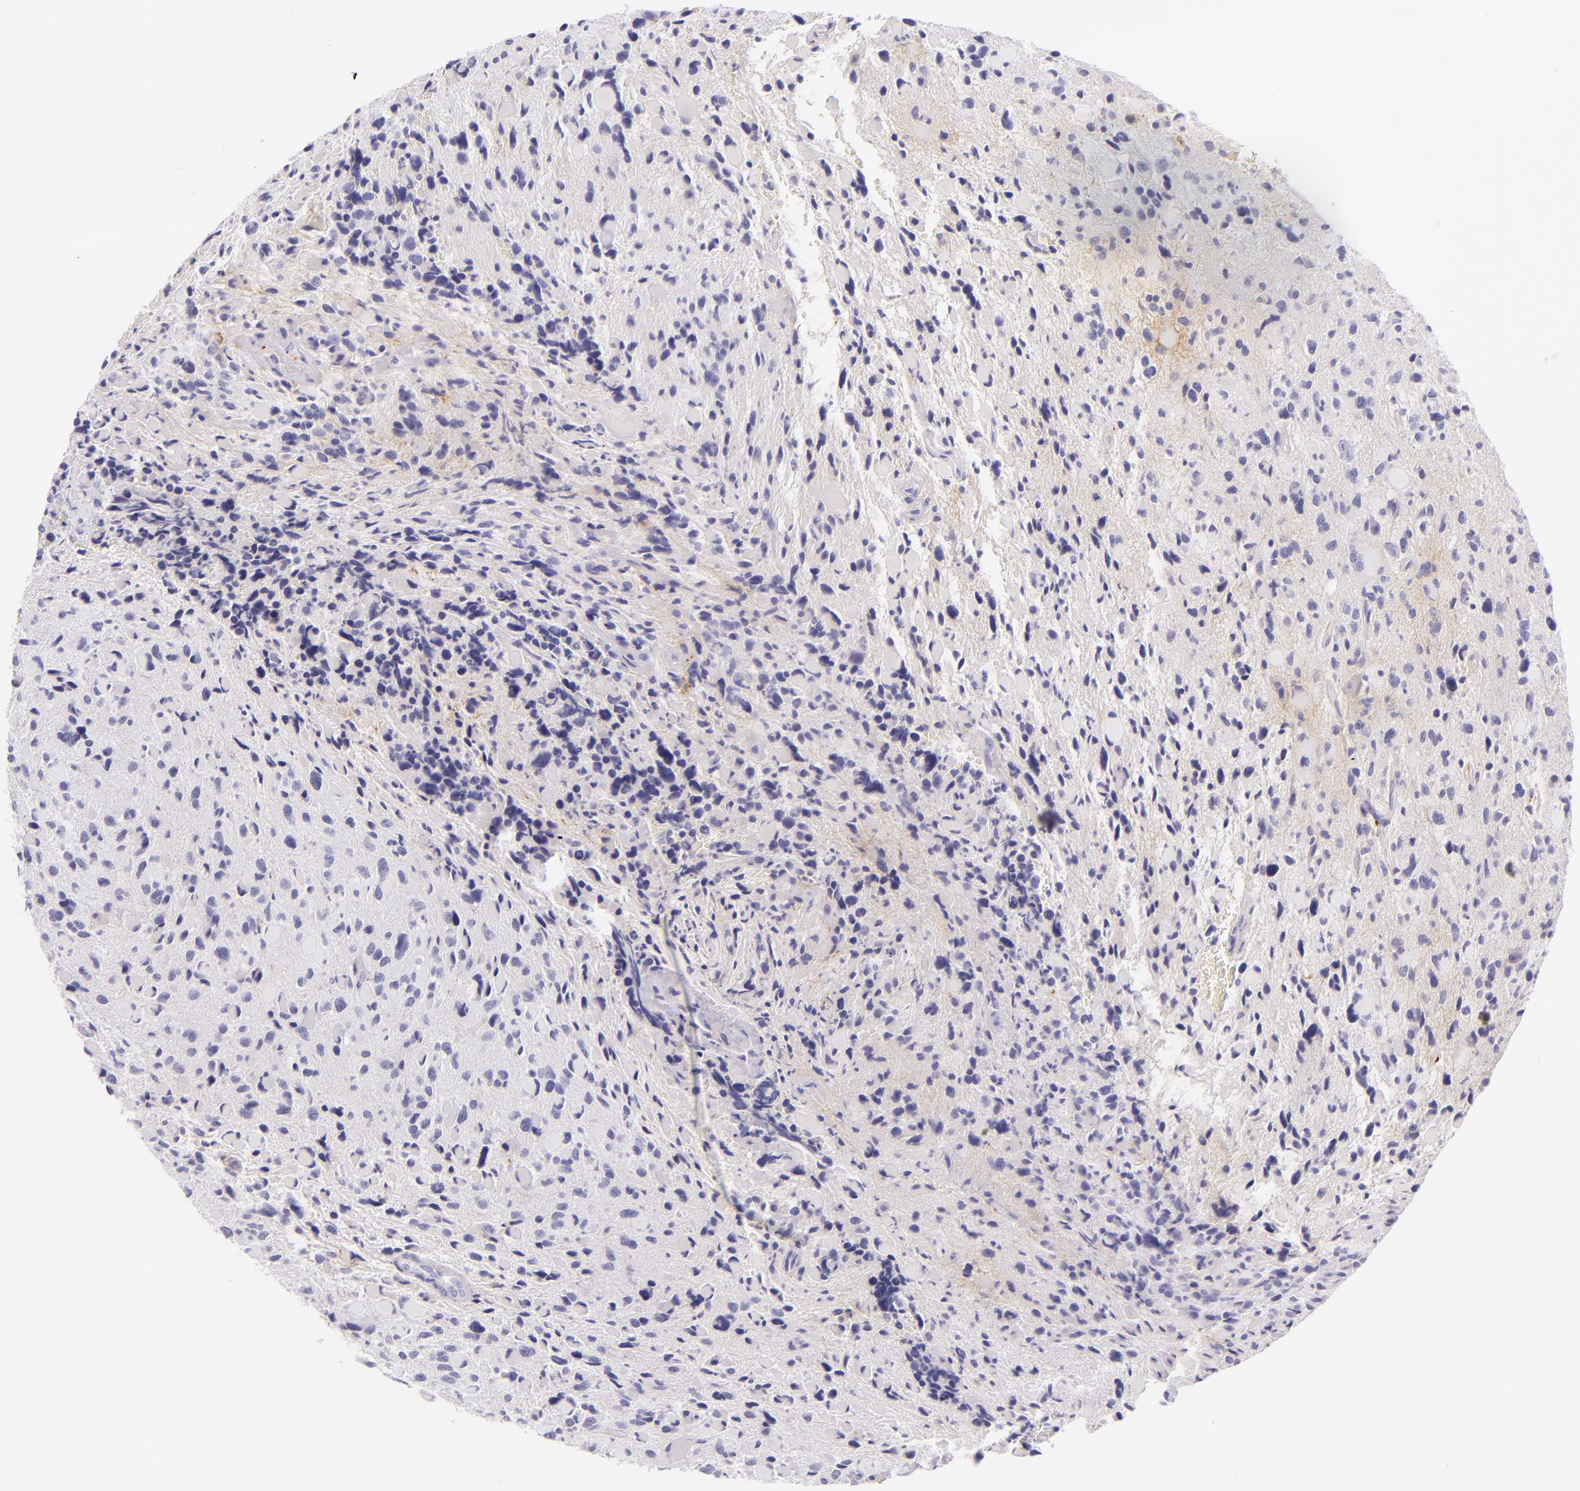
{"staining": {"intensity": "negative", "quantity": "none", "location": "none"}, "tissue": "glioma", "cell_type": "Tumor cells", "image_type": "cancer", "snomed": [{"axis": "morphology", "description": "Glioma, malignant, High grade"}, {"axis": "topography", "description": "Brain"}], "caption": "Glioma was stained to show a protein in brown. There is no significant positivity in tumor cells. (Stains: DAB immunohistochemistry (IHC) with hematoxylin counter stain, Microscopy: brightfield microscopy at high magnification).", "gene": "ICAM1", "patient": {"sex": "female", "age": 37}}